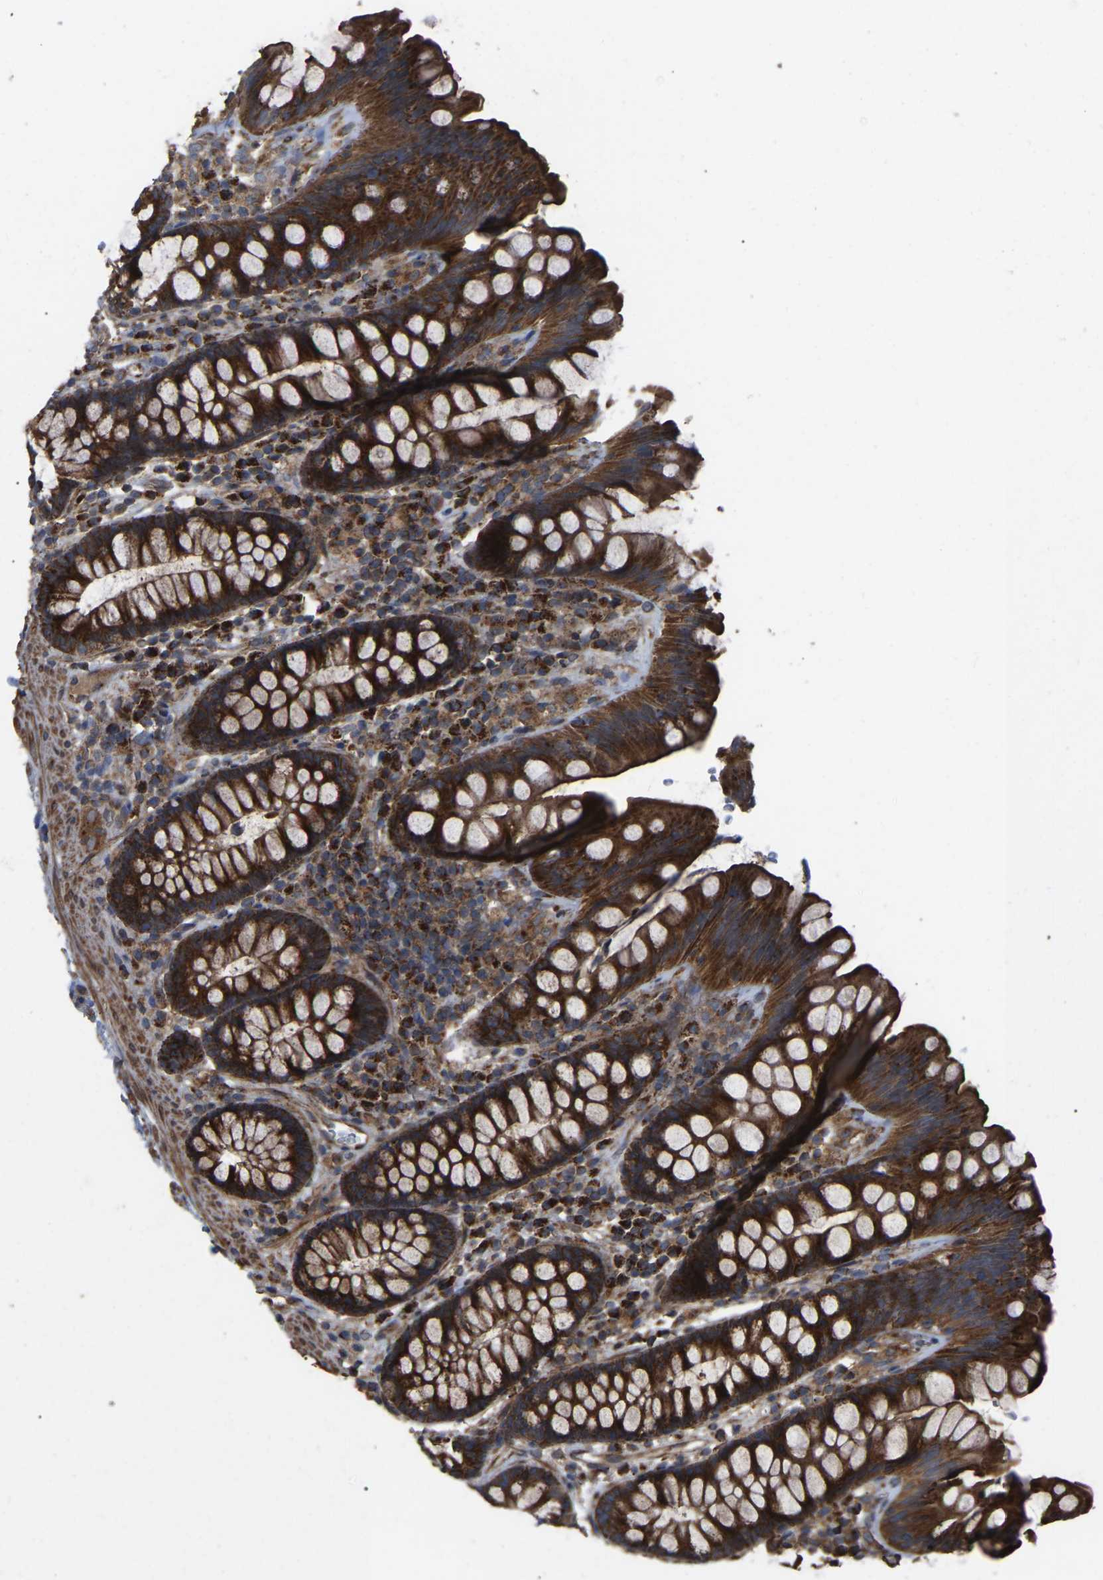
{"staining": {"intensity": "strong", "quantity": ">75%", "location": "cytoplasmic/membranous"}, "tissue": "colon", "cell_type": "Endothelial cells", "image_type": "normal", "snomed": [{"axis": "morphology", "description": "Normal tissue, NOS"}, {"axis": "topography", "description": "Colon"}], "caption": "Immunohistochemical staining of normal colon reveals high levels of strong cytoplasmic/membranous staining in about >75% of endothelial cells. The staining was performed using DAB (3,3'-diaminobenzidine) to visualize the protein expression in brown, while the nuclei were stained in blue with hematoxylin (Magnification: 20x).", "gene": "GCC1", "patient": {"sex": "female", "age": 80}}